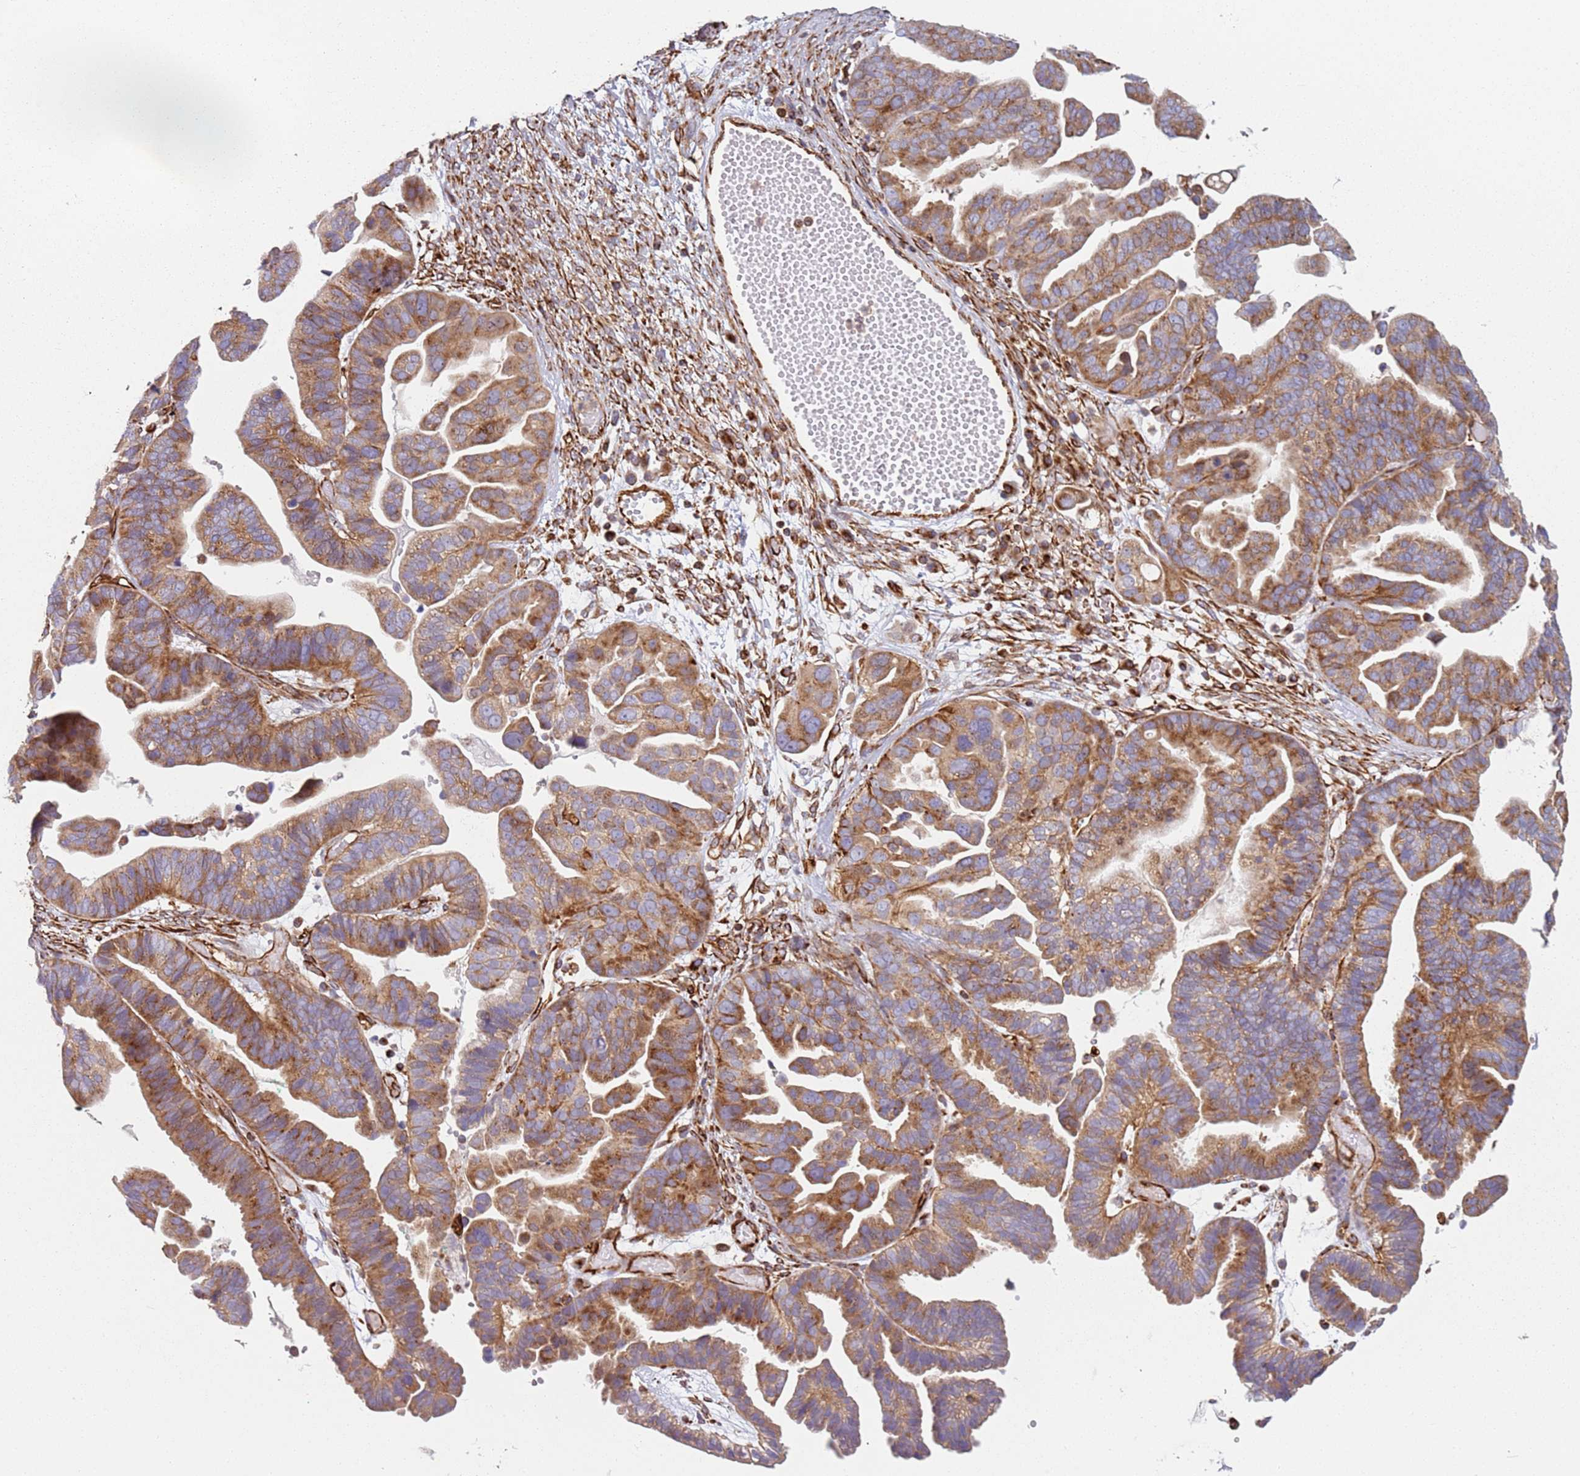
{"staining": {"intensity": "moderate", "quantity": ">75%", "location": "cytoplasmic/membranous"}, "tissue": "ovarian cancer", "cell_type": "Tumor cells", "image_type": "cancer", "snomed": [{"axis": "morphology", "description": "Cystadenocarcinoma, serous, NOS"}, {"axis": "topography", "description": "Ovary"}], "caption": "About >75% of tumor cells in ovarian serous cystadenocarcinoma demonstrate moderate cytoplasmic/membranous protein expression as visualized by brown immunohistochemical staining.", "gene": "SNAPIN", "patient": {"sex": "female", "age": 56}}